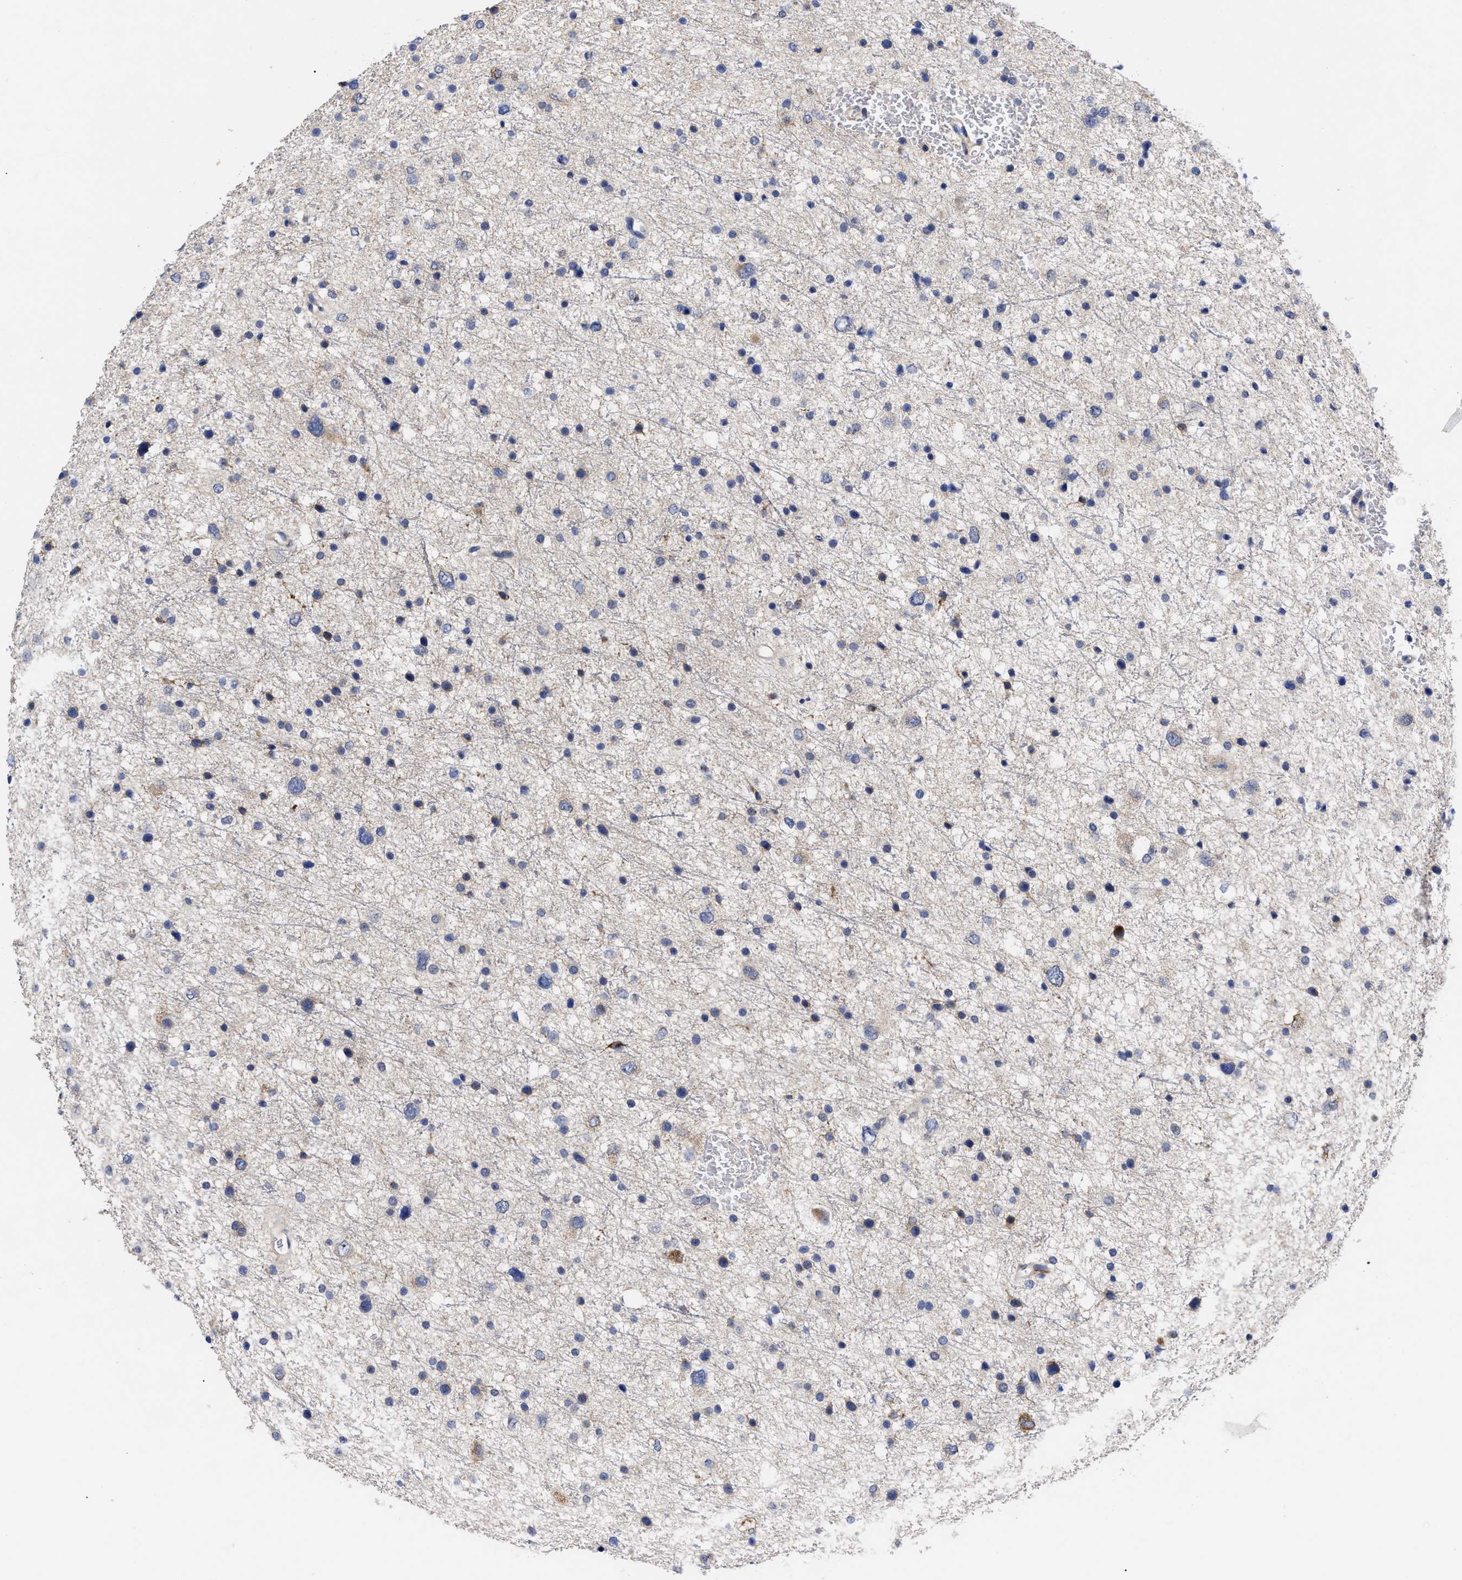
{"staining": {"intensity": "negative", "quantity": "none", "location": "none"}, "tissue": "glioma", "cell_type": "Tumor cells", "image_type": "cancer", "snomed": [{"axis": "morphology", "description": "Glioma, malignant, Low grade"}, {"axis": "topography", "description": "Brain"}], "caption": "This is an immunohistochemistry (IHC) photomicrograph of glioma. There is no positivity in tumor cells.", "gene": "CCN5", "patient": {"sex": "female", "age": 37}}